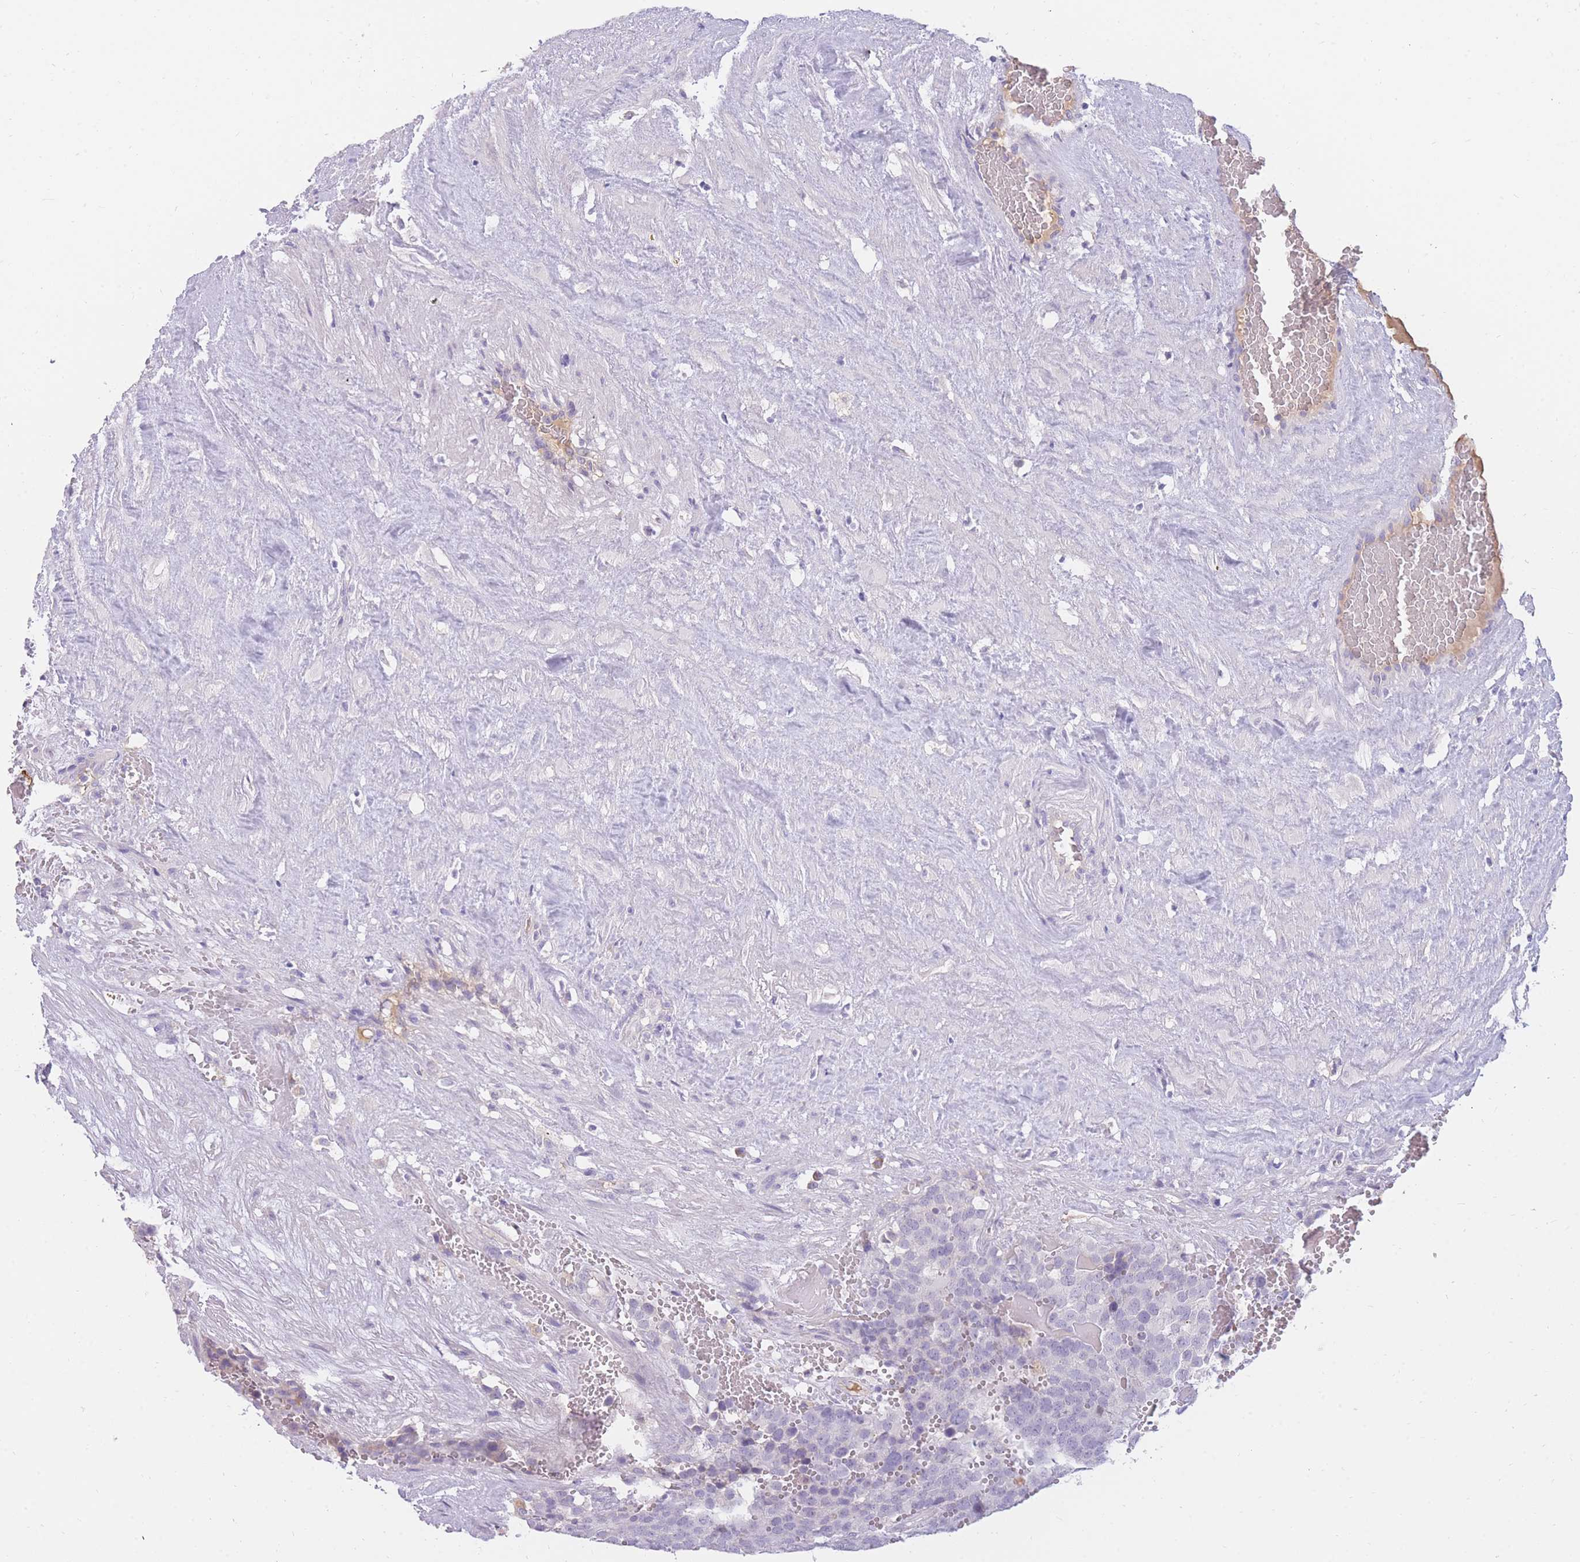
{"staining": {"intensity": "negative", "quantity": "none", "location": "none"}, "tissue": "testis cancer", "cell_type": "Tumor cells", "image_type": "cancer", "snomed": [{"axis": "morphology", "description": "Seminoma, NOS"}, {"axis": "topography", "description": "Testis"}], "caption": "IHC micrograph of neoplastic tissue: human testis seminoma stained with DAB (3,3'-diaminobenzidine) displays no significant protein staining in tumor cells.", "gene": "TPSD1", "patient": {"sex": "male", "age": 71}}